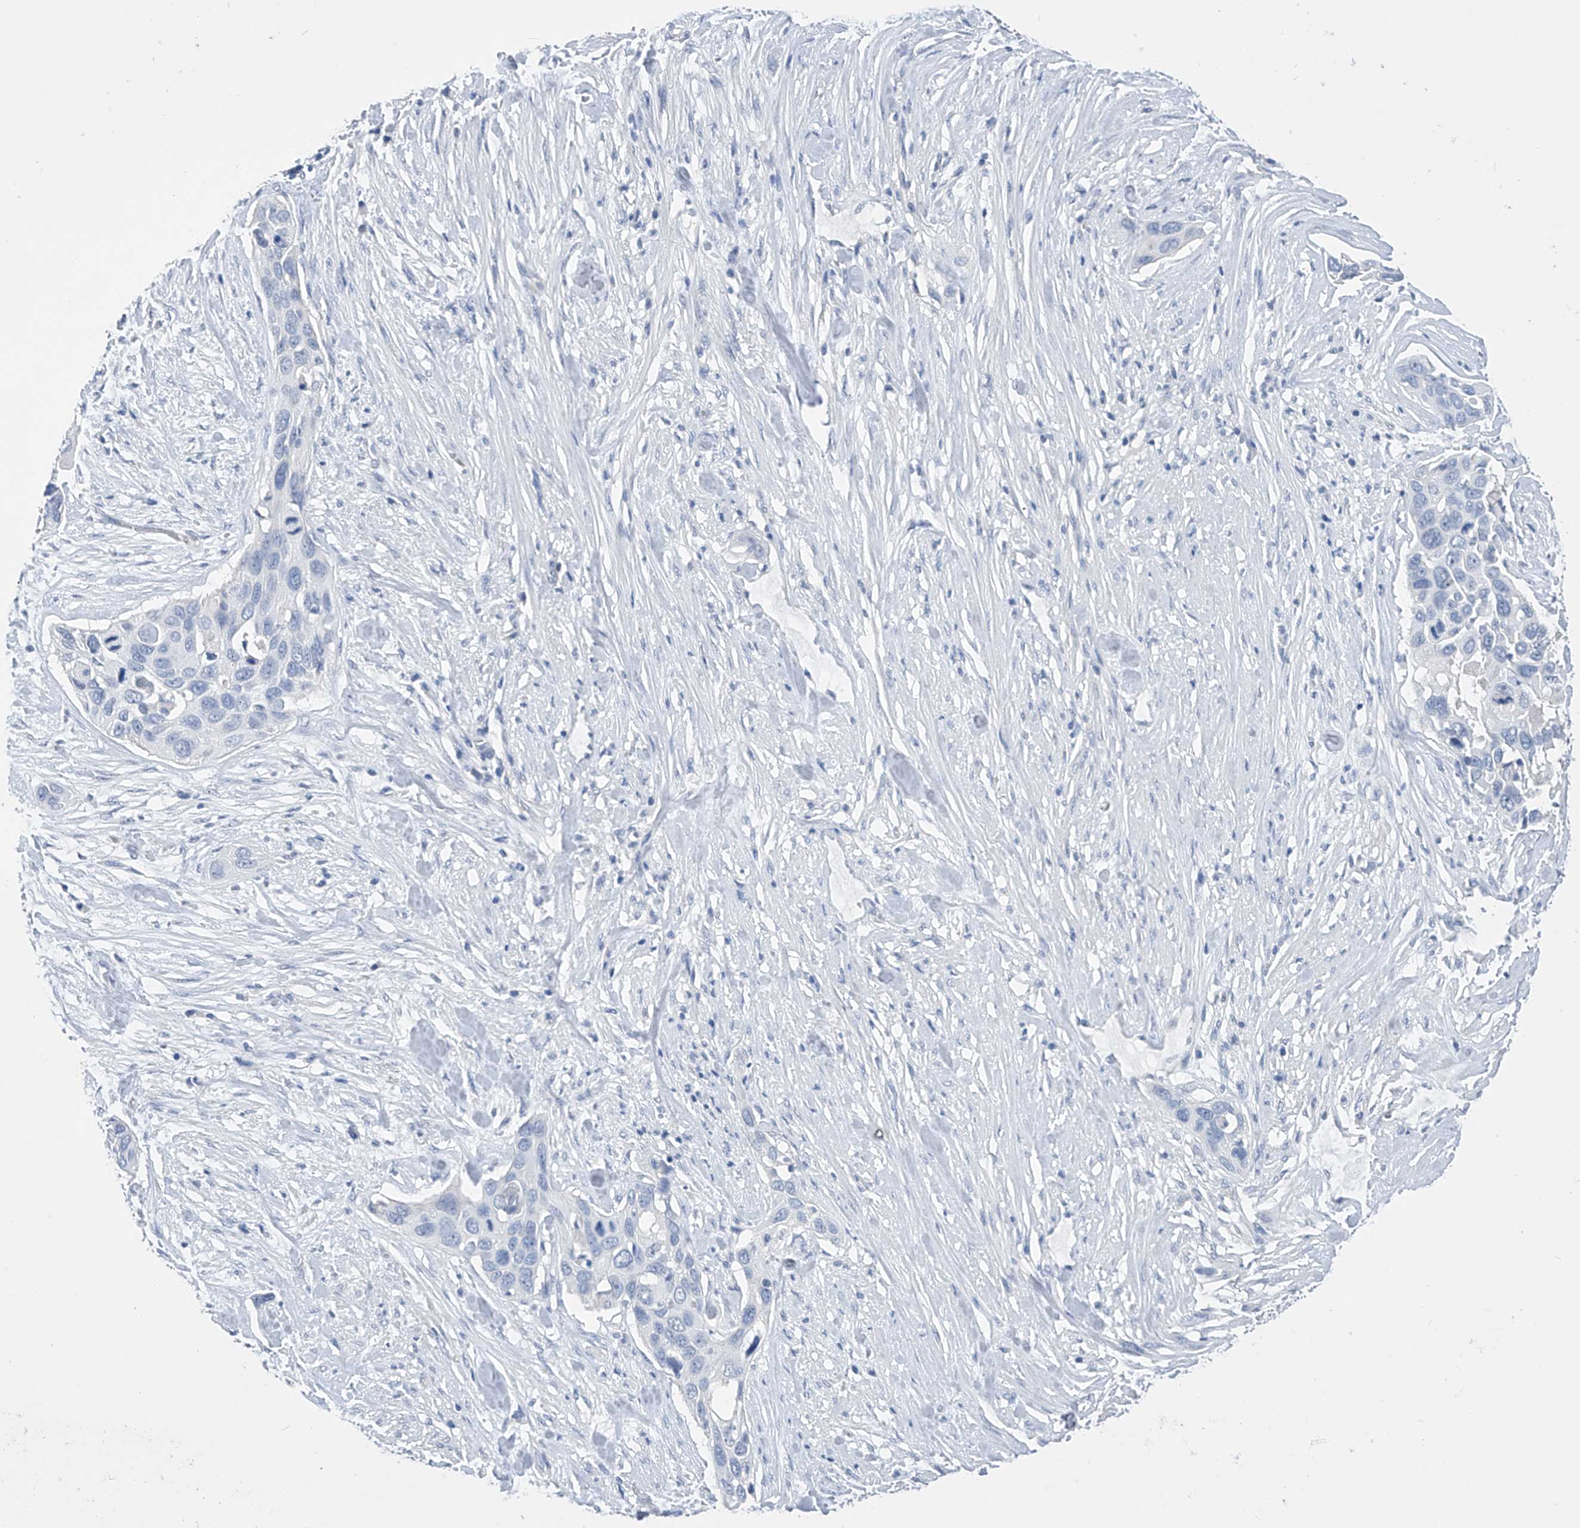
{"staining": {"intensity": "negative", "quantity": "none", "location": "none"}, "tissue": "pancreatic cancer", "cell_type": "Tumor cells", "image_type": "cancer", "snomed": [{"axis": "morphology", "description": "Adenocarcinoma, NOS"}, {"axis": "topography", "description": "Pancreas"}], "caption": "The immunohistochemistry (IHC) photomicrograph has no significant positivity in tumor cells of pancreatic cancer (adenocarcinoma) tissue.", "gene": "ADRA1A", "patient": {"sex": "female", "age": 60}}